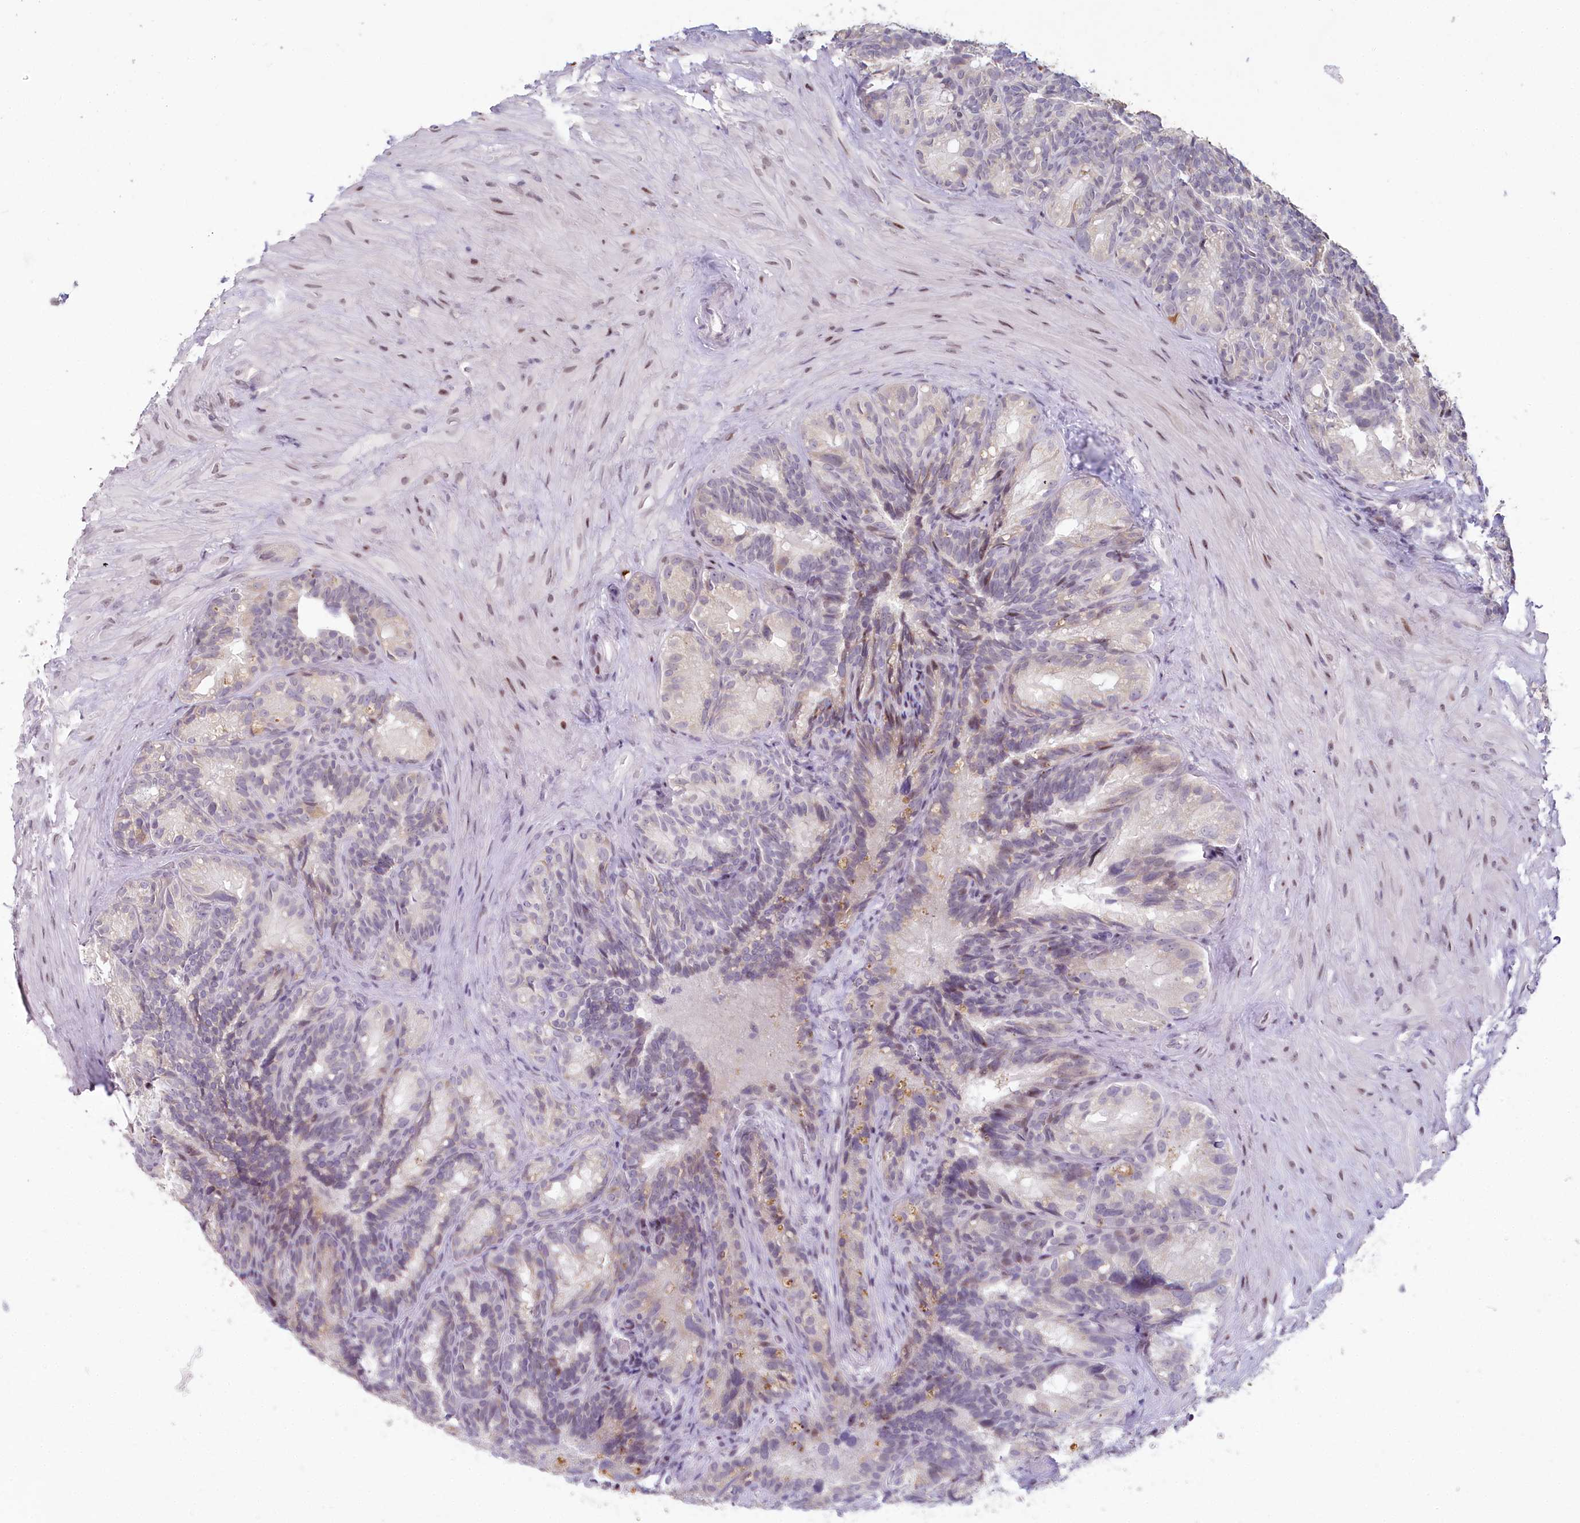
{"staining": {"intensity": "negative", "quantity": "none", "location": "none"}, "tissue": "seminal vesicle", "cell_type": "Glandular cells", "image_type": "normal", "snomed": [{"axis": "morphology", "description": "Normal tissue, NOS"}, {"axis": "topography", "description": "Seminal veicle"}], "caption": "Immunohistochemistry (IHC) image of unremarkable human seminal vesicle stained for a protein (brown), which shows no positivity in glandular cells.", "gene": "HPD", "patient": {"sex": "male", "age": 60}}